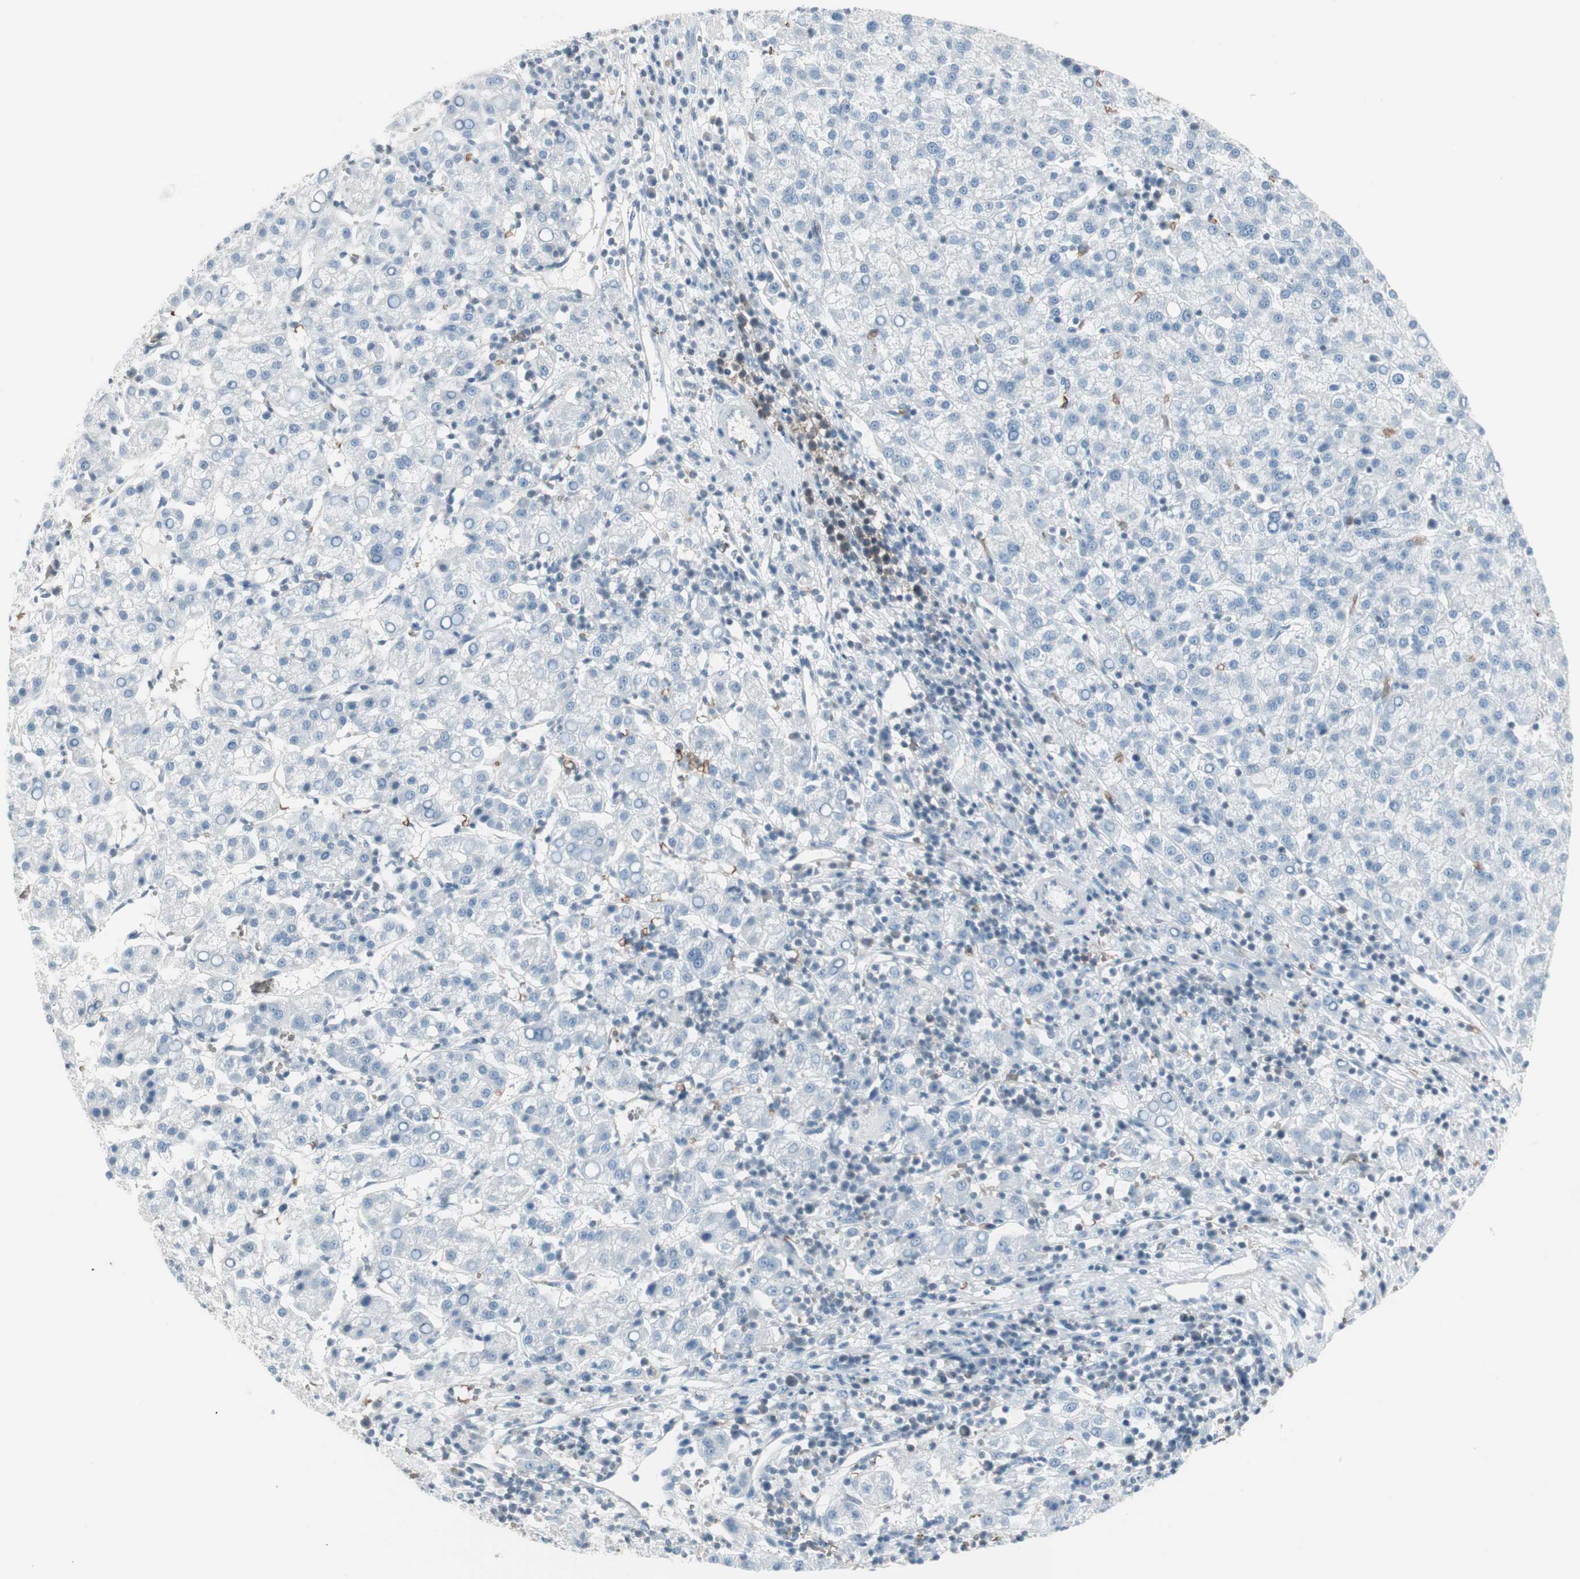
{"staining": {"intensity": "negative", "quantity": "none", "location": "none"}, "tissue": "liver cancer", "cell_type": "Tumor cells", "image_type": "cancer", "snomed": [{"axis": "morphology", "description": "Carcinoma, Hepatocellular, NOS"}, {"axis": "topography", "description": "Liver"}], "caption": "Immunohistochemical staining of human liver hepatocellular carcinoma reveals no significant staining in tumor cells.", "gene": "MAP4K1", "patient": {"sex": "female", "age": 58}}